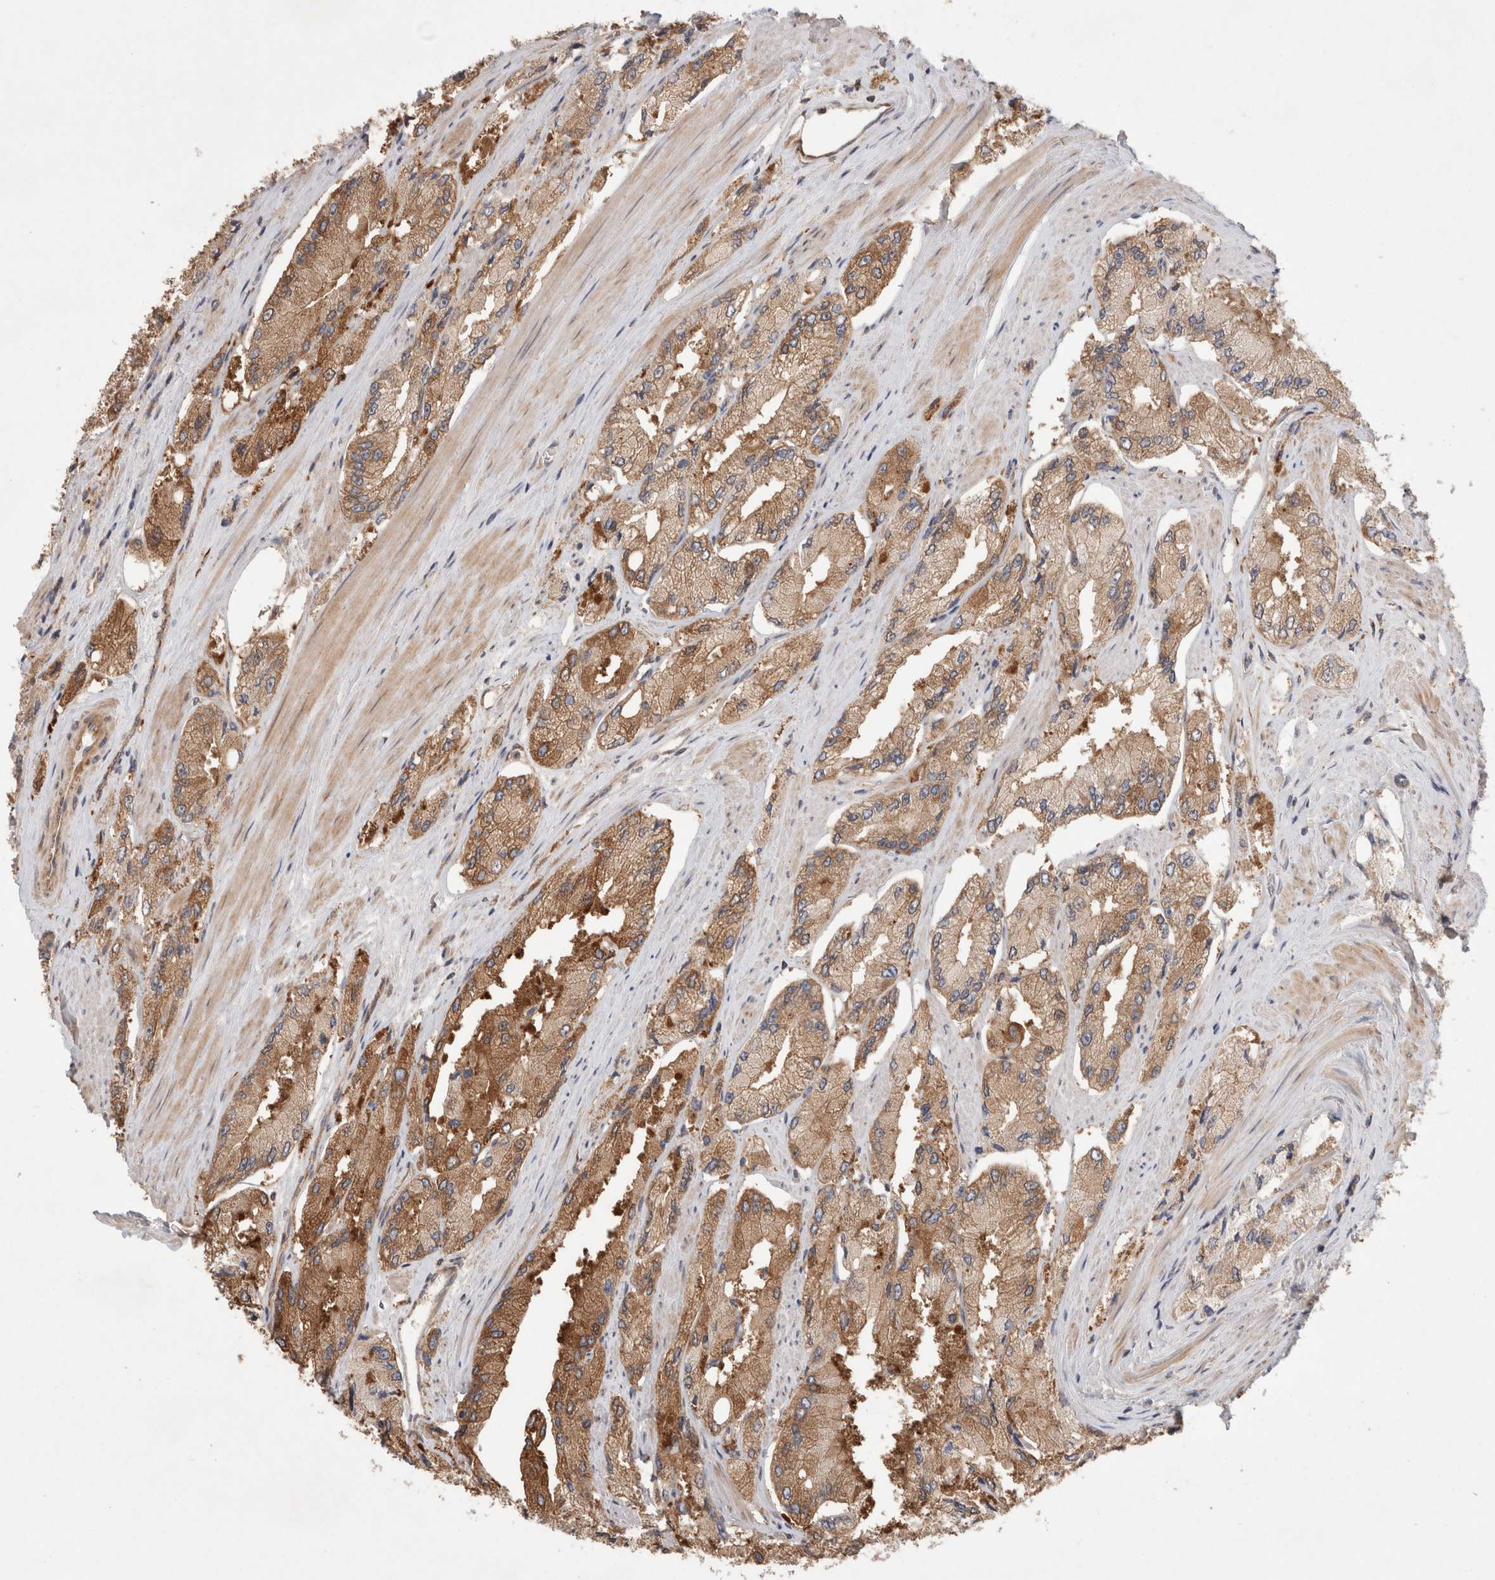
{"staining": {"intensity": "moderate", "quantity": ">75%", "location": "cytoplasmic/membranous"}, "tissue": "prostate cancer", "cell_type": "Tumor cells", "image_type": "cancer", "snomed": [{"axis": "morphology", "description": "Adenocarcinoma, High grade"}, {"axis": "topography", "description": "Prostate"}], "caption": "Prostate cancer stained with IHC demonstrates moderate cytoplasmic/membranous staining in about >75% of tumor cells. Using DAB (brown) and hematoxylin (blue) stains, captured at high magnification using brightfield microscopy.", "gene": "HROB", "patient": {"sex": "male", "age": 58}}